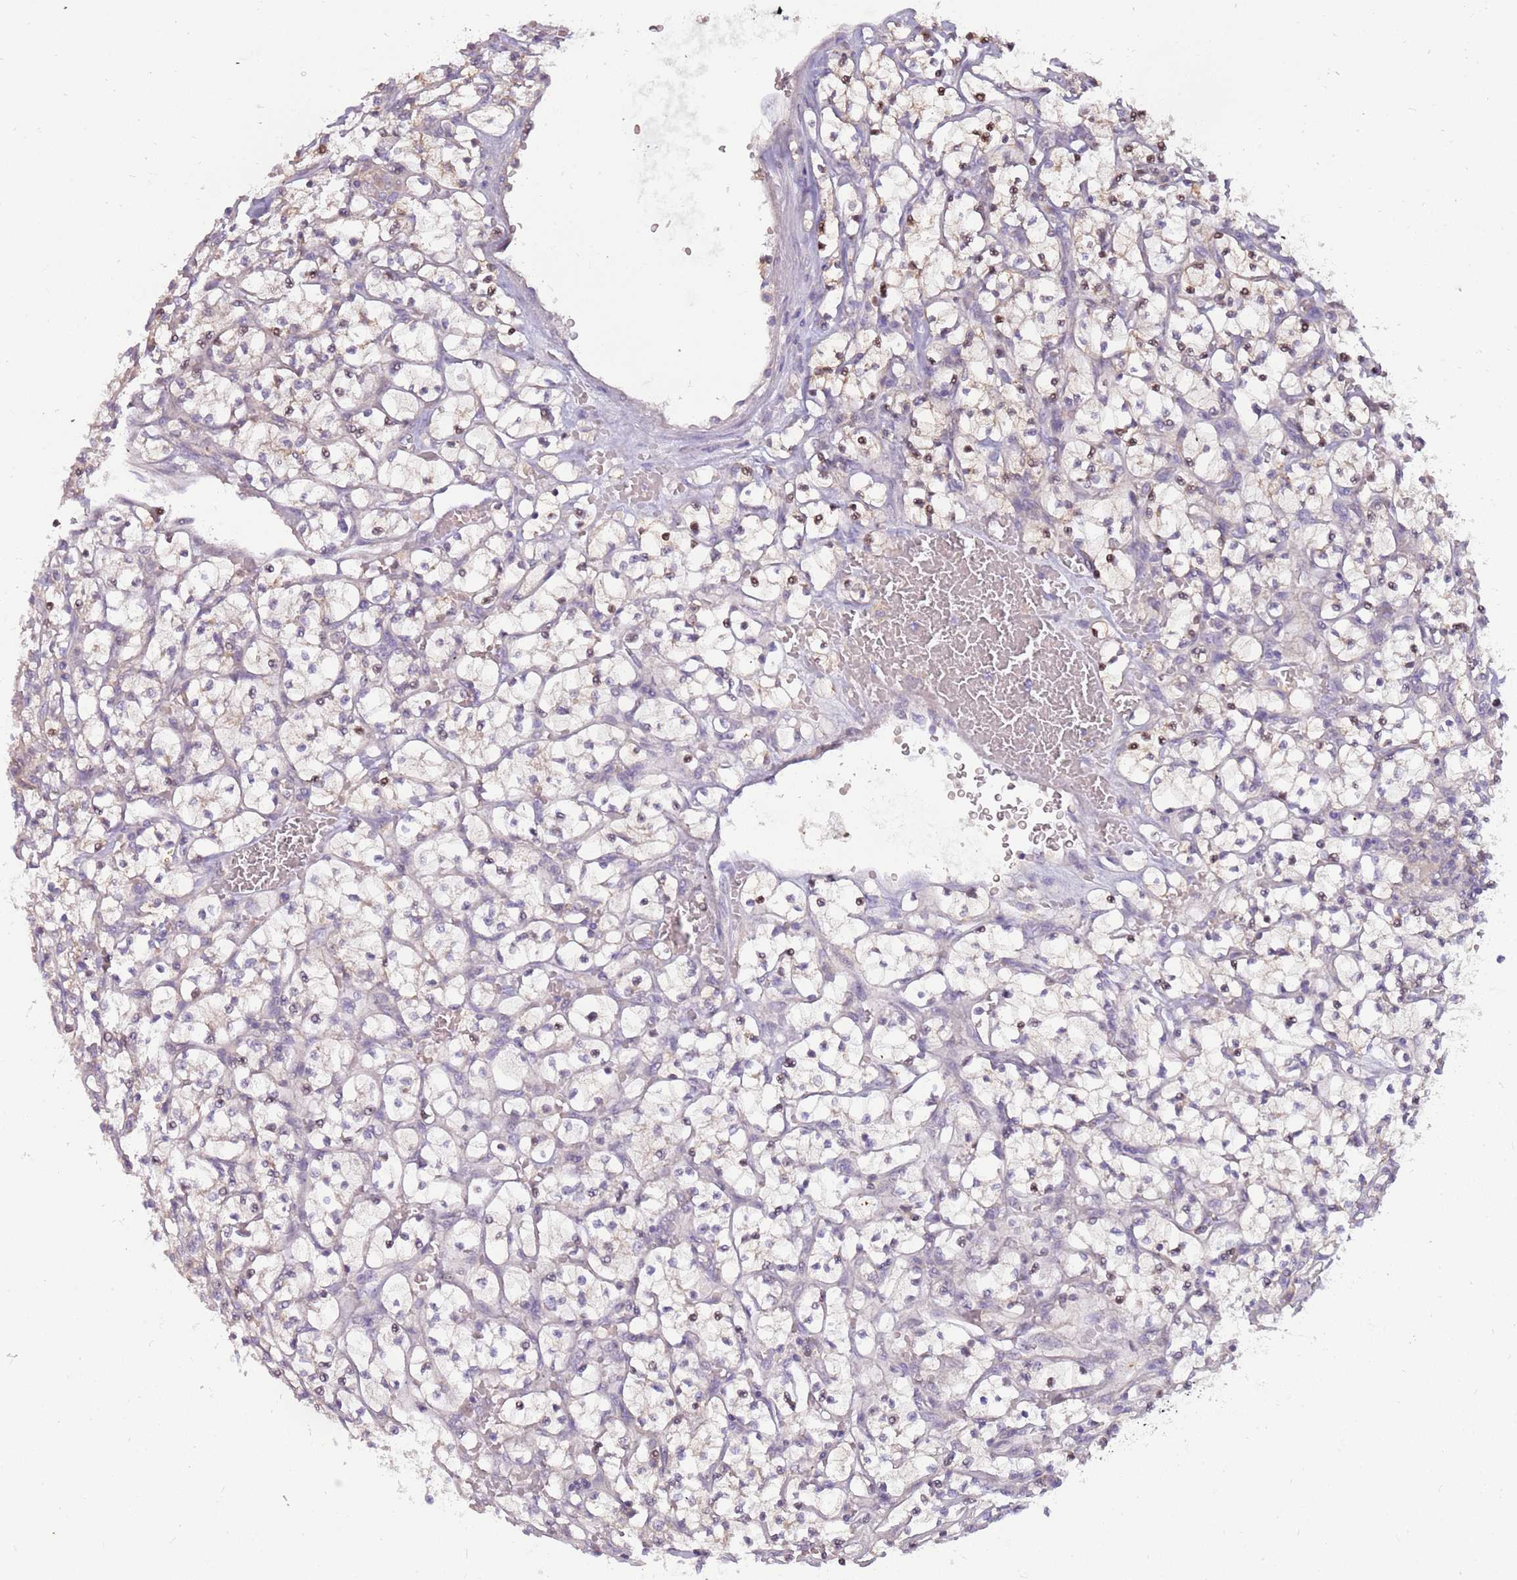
{"staining": {"intensity": "weak", "quantity": "<25%", "location": "cytoplasmic/membranous"}, "tissue": "renal cancer", "cell_type": "Tumor cells", "image_type": "cancer", "snomed": [{"axis": "morphology", "description": "Adenocarcinoma, NOS"}, {"axis": "topography", "description": "Kidney"}], "caption": "Immunohistochemistry image of neoplastic tissue: adenocarcinoma (renal) stained with DAB reveals no significant protein staining in tumor cells.", "gene": "ARHGAP5", "patient": {"sex": "female", "age": 64}}